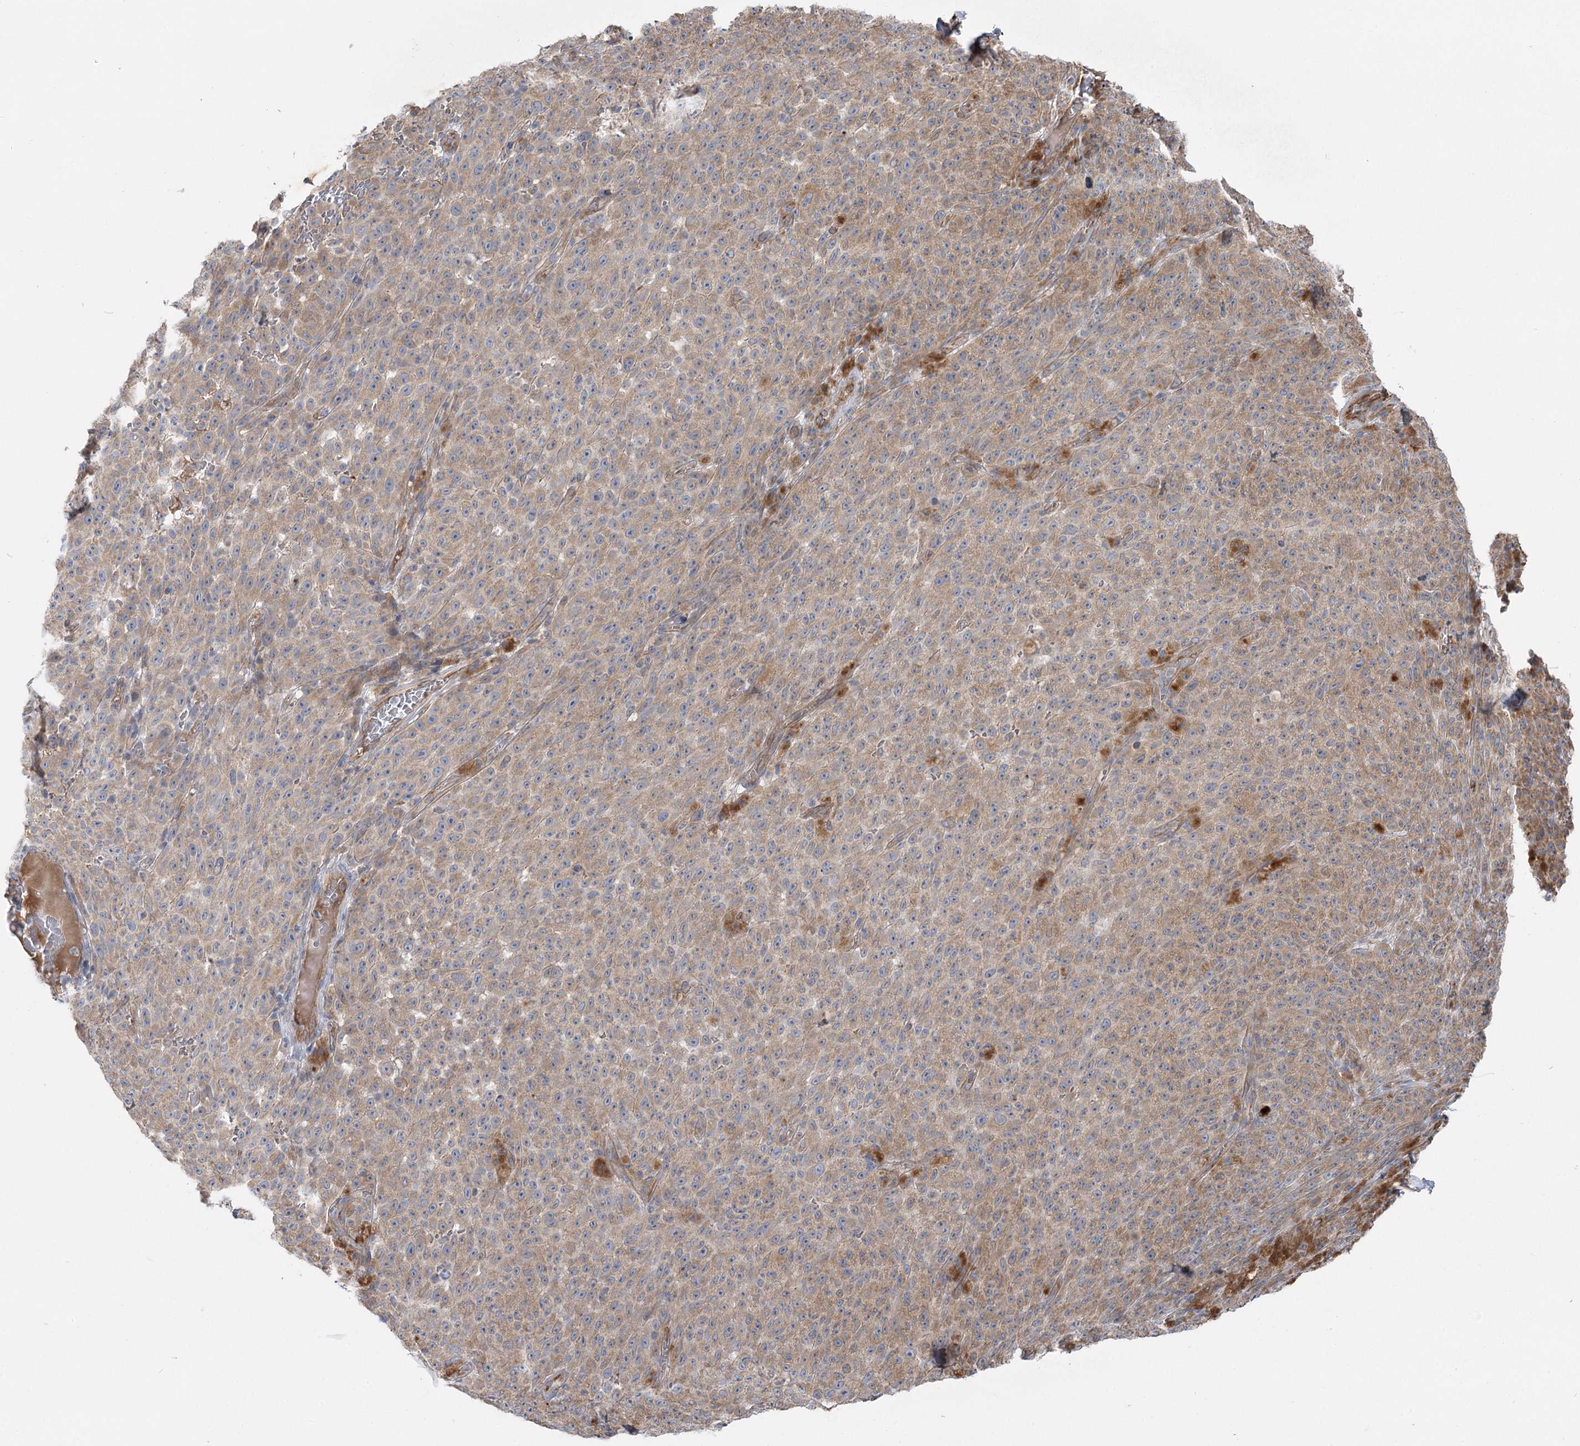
{"staining": {"intensity": "weak", "quantity": ">75%", "location": "cytoplasmic/membranous"}, "tissue": "melanoma", "cell_type": "Tumor cells", "image_type": "cancer", "snomed": [{"axis": "morphology", "description": "Malignant melanoma, NOS"}, {"axis": "topography", "description": "Skin"}], "caption": "Protein staining reveals weak cytoplasmic/membranous staining in about >75% of tumor cells in malignant melanoma. Nuclei are stained in blue.", "gene": "KIAA0825", "patient": {"sex": "female", "age": 82}}